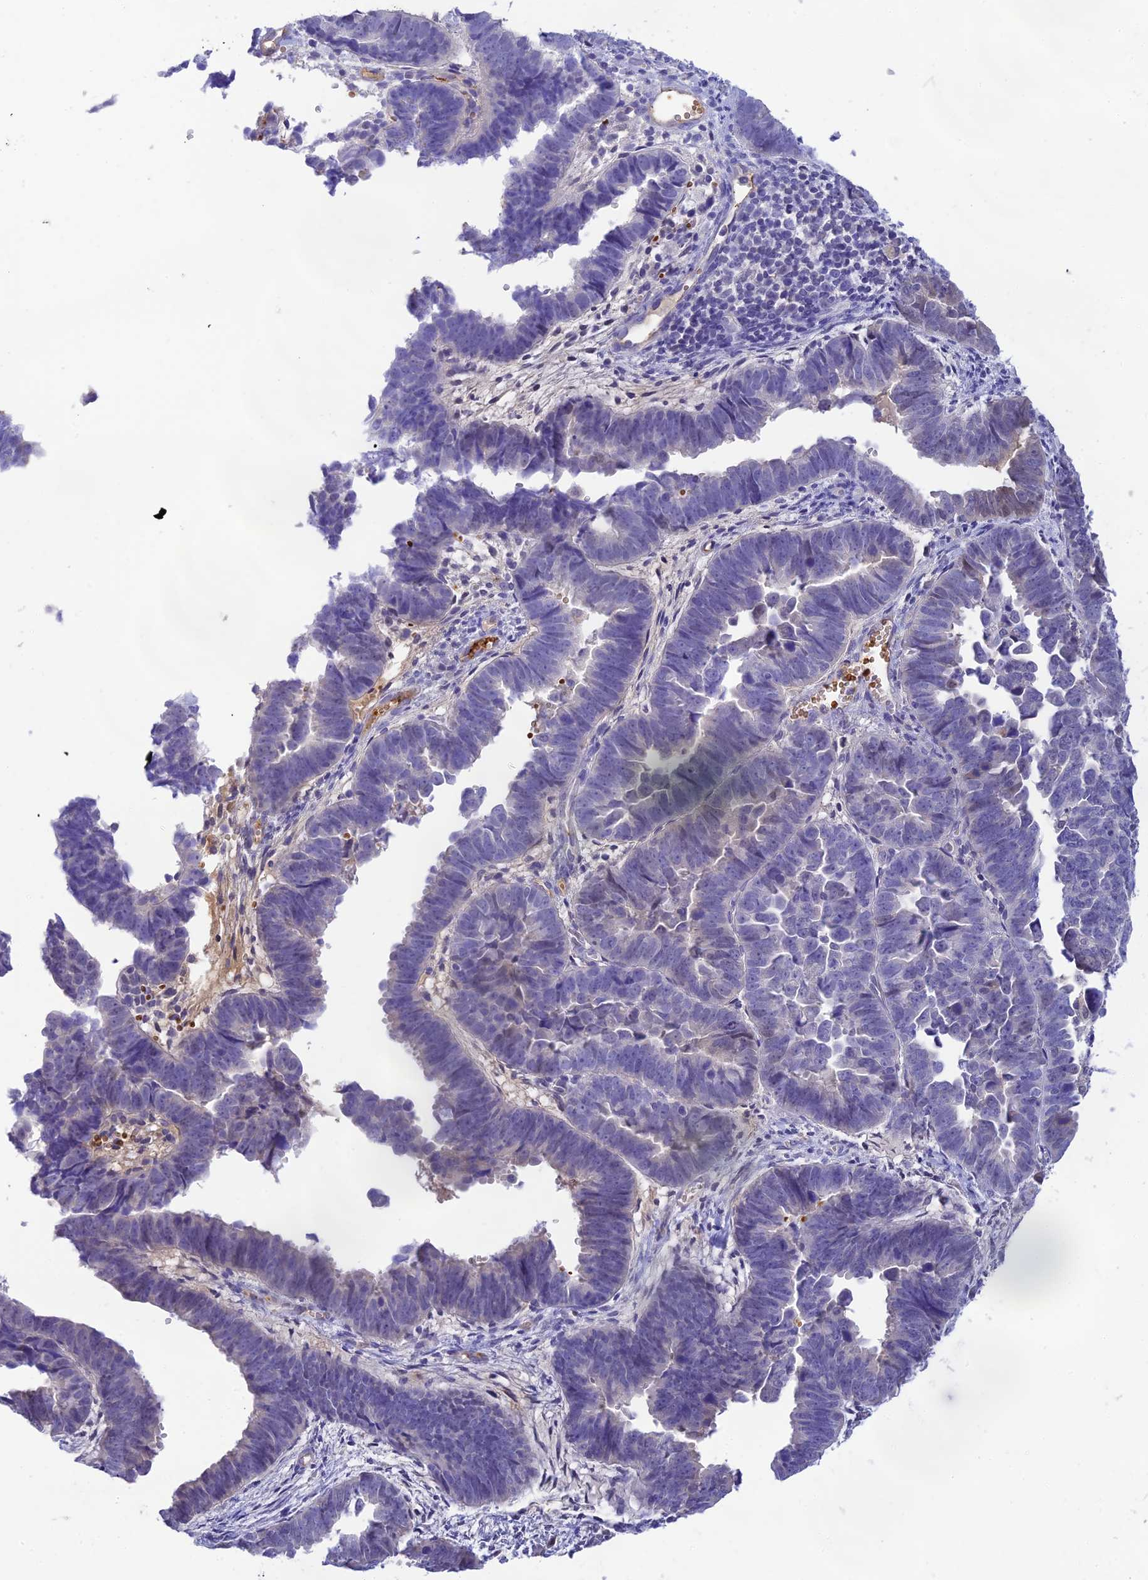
{"staining": {"intensity": "negative", "quantity": "none", "location": "none"}, "tissue": "endometrial cancer", "cell_type": "Tumor cells", "image_type": "cancer", "snomed": [{"axis": "morphology", "description": "Adenocarcinoma, NOS"}, {"axis": "topography", "description": "Endometrium"}], "caption": "High power microscopy micrograph of an immunohistochemistry micrograph of endometrial cancer, revealing no significant positivity in tumor cells.", "gene": "HDHD2", "patient": {"sex": "female", "age": 75}}